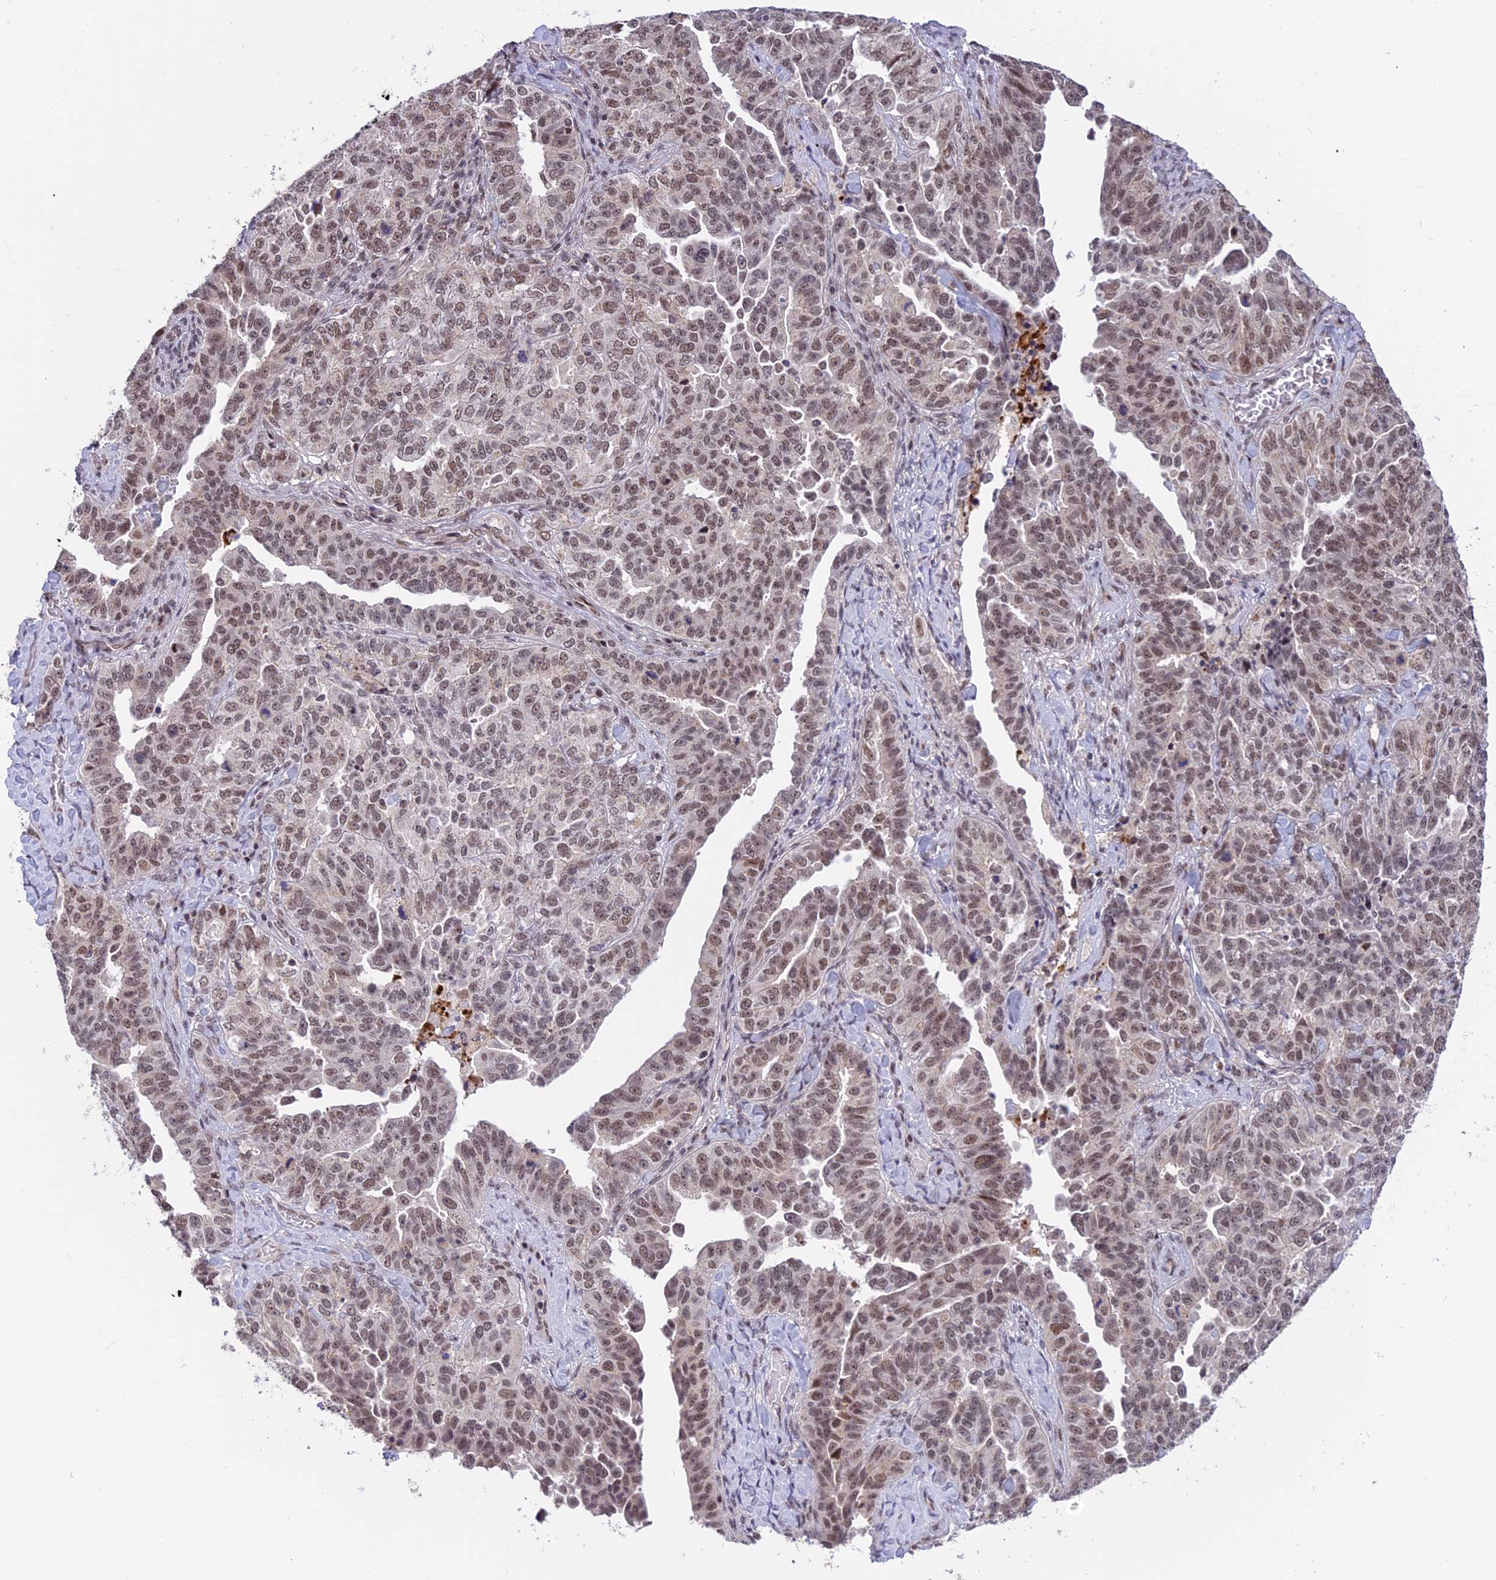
{"staining": {"intensity": "weak", "quantity": ">75%", "location": "nuclear"}, "tissue": "ovarian cancer", "cell_type": "Tumor cells", "image_type": "cancer", "snomed": [{"axis": "morphology", "description": "Carcinoma, endometroid"}, {"axis": "topography", "description": "Ovary"}], "caption": "This histopathology image displays endometroid carcinoma (ovarian) stained with immunohistochemistry to label a protein in brown. The nuclear of tumor cells show weak positivity for the protein. Nuclei are counter-stained blue.", "gene": "POLR2C", "patient": {"sex": "female", "age": 62}}